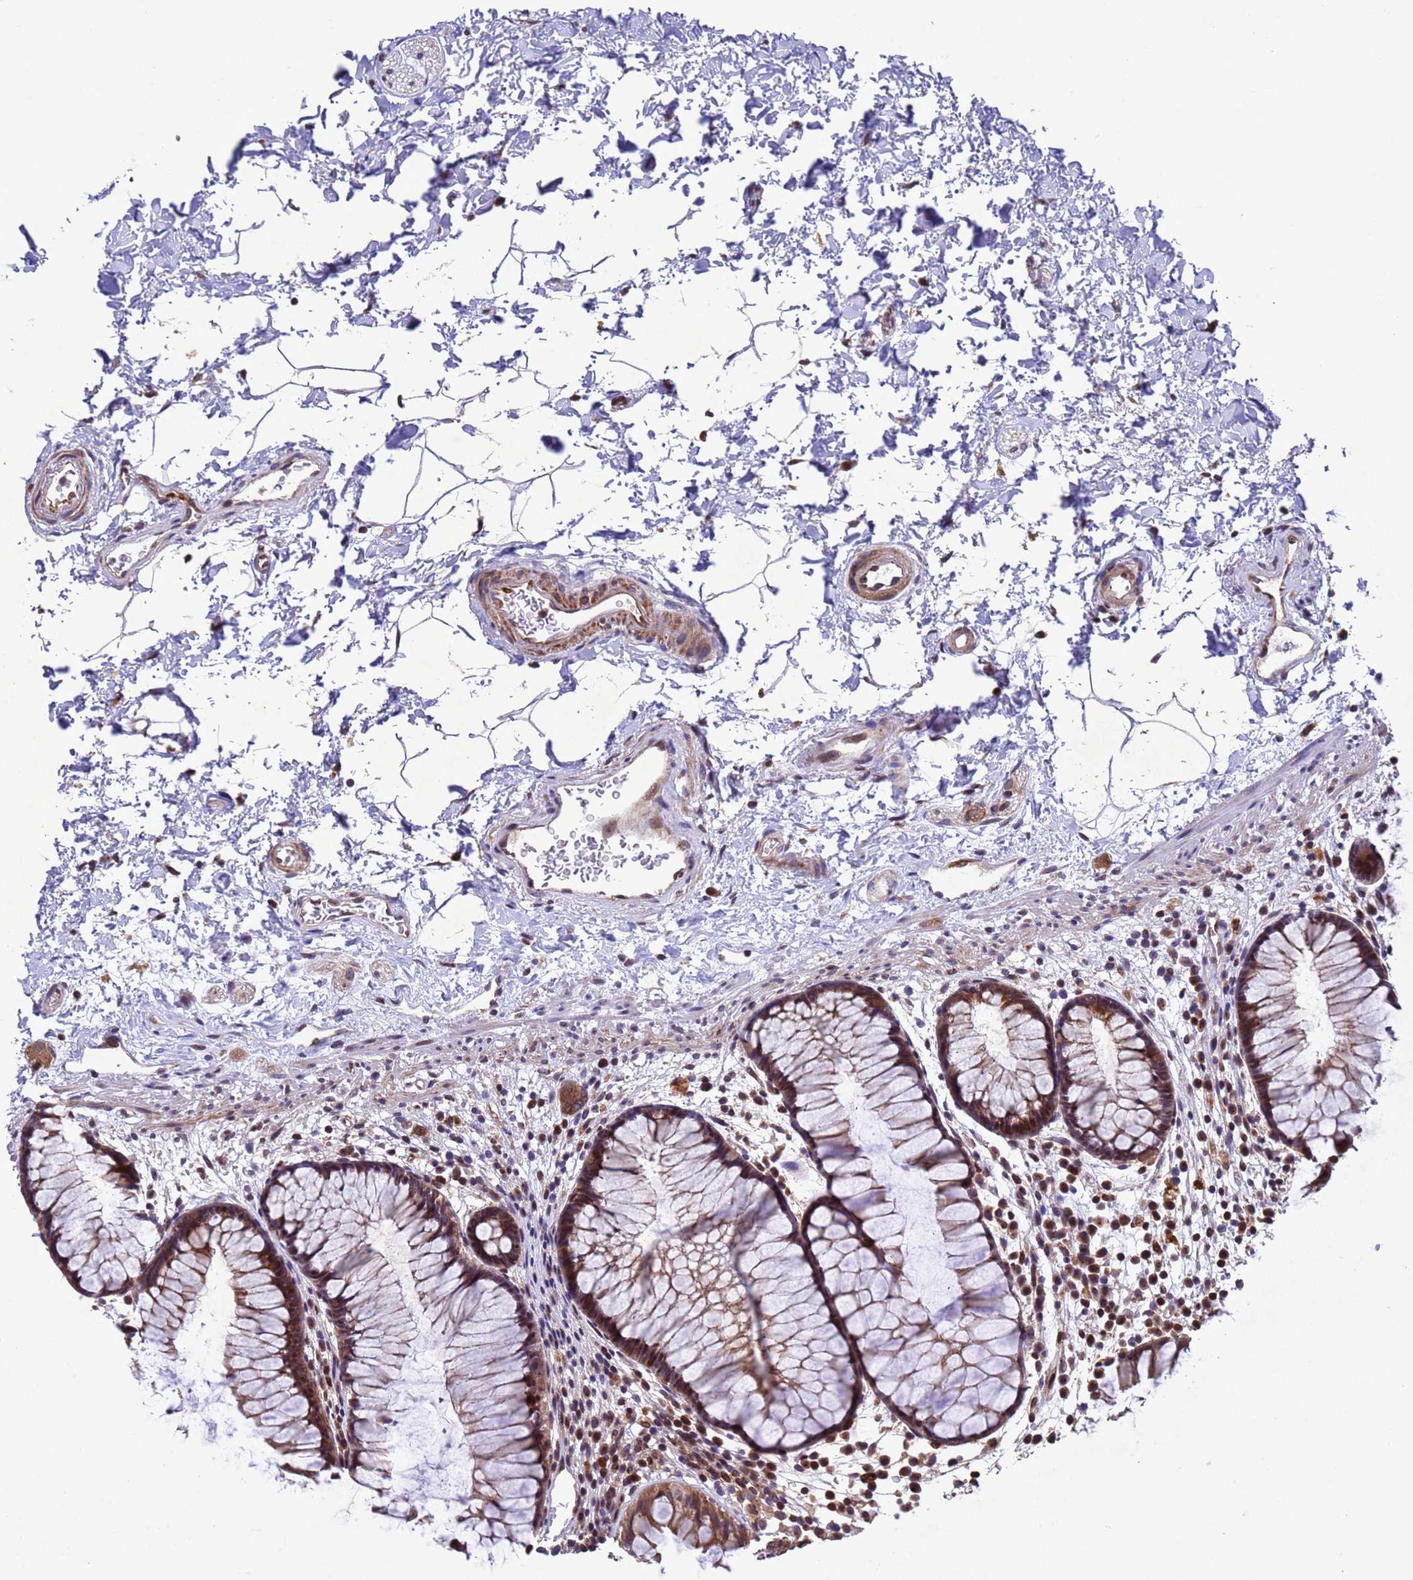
{"staining": {"intensity": "strong", "quantity": ">75%", "location": "cytoplasmic/membranous,nuclear"}, "tissue": "rectum", "cell_type": "Glandular cells", "image_type": "normal", "snomed": [{"axis": "morphology", "description": "Normal tissue, NOS"}, {"axis": "topography", "description": "Rectum"}], "caption": "The immunohistochemical stain labels strong cytoplasmic/membranous,nuclear expression in glandular cells of normal rectum.", "gene": "TBK1", "patient": {"sex": "male", "age": 51}}